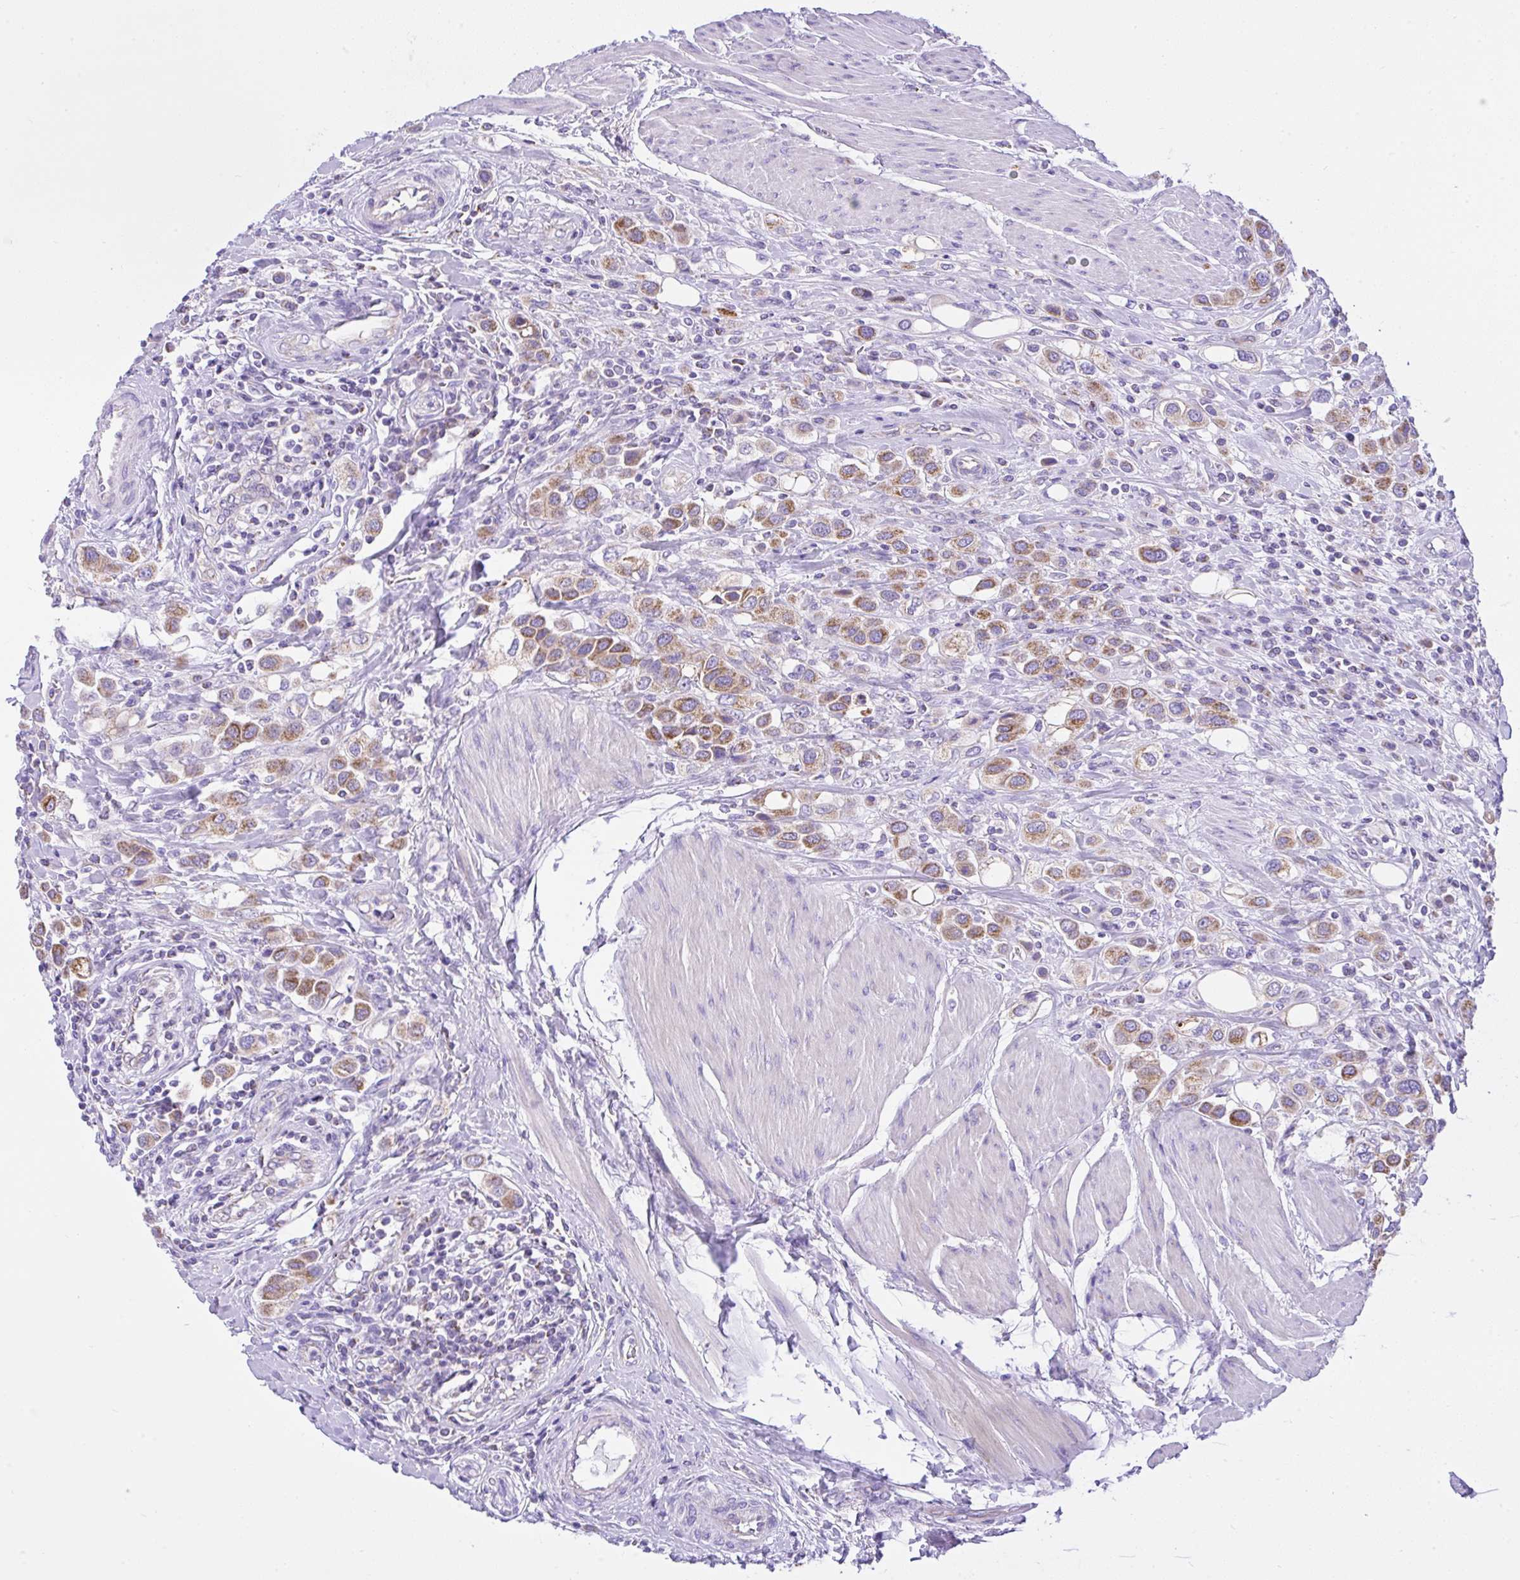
{"staining": {"intensity": "moderate", "quantity": ">75%", "location": "cytoplasmic/membranous"}, "tissue": "urothelial cancer", "cell_type": "Tumor cells", "image_type": "cancer", "snomed": [{"axis": "morphology", "description": "Urothelial carcinoma, High grade"}, {"axis": "topography", "description": "Urinary bladder"}], "caption": "Moderate cytoplasmic/membranous protein expression is present in approximately >75% of tumor cells in high-grade urothelial carcinoma.", "gene": "SLC13A1", "patient": {"sex": "male", "age": 50}}